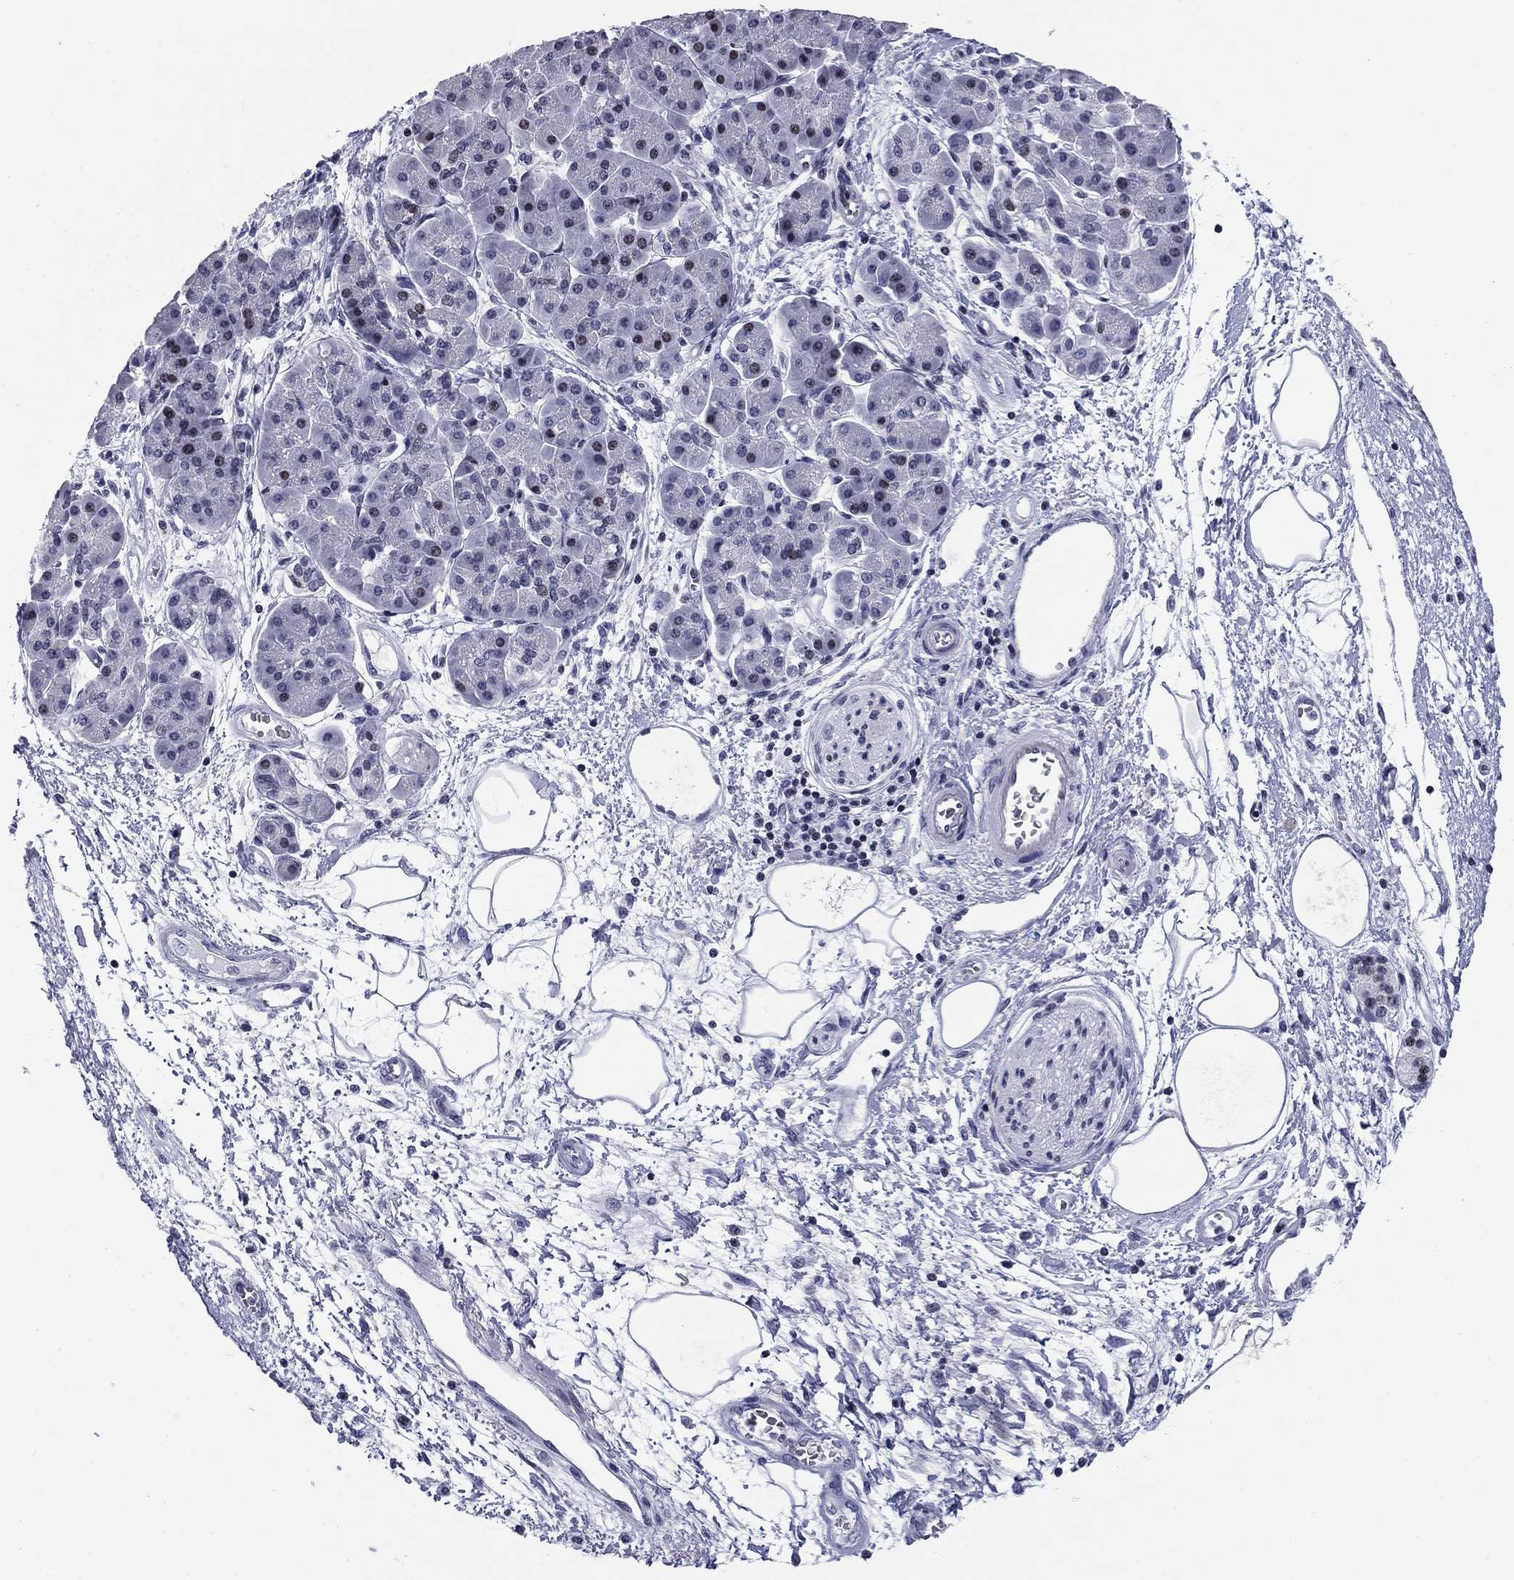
{"staining": {"intensity": "moderate", "quantity": "<25%", "location": "nuclear"}, "tissue": "pancreatic cancer", "cell_type": "Tumor cells", "image_type": "cancer", "snomed": [{"axis": "morphology", "description": "Adenocarcinoma, NOS"}, {"axis": "topography", "description": "Pancreas"}], "caption": "Moderate nuclear expression for a protein is identified in approximately <25% of tumor cells of pancreatic cancer using immunohistochemistry.", "gene": "CCDC144A", "patient": {"sex": "female", "age": 73}}